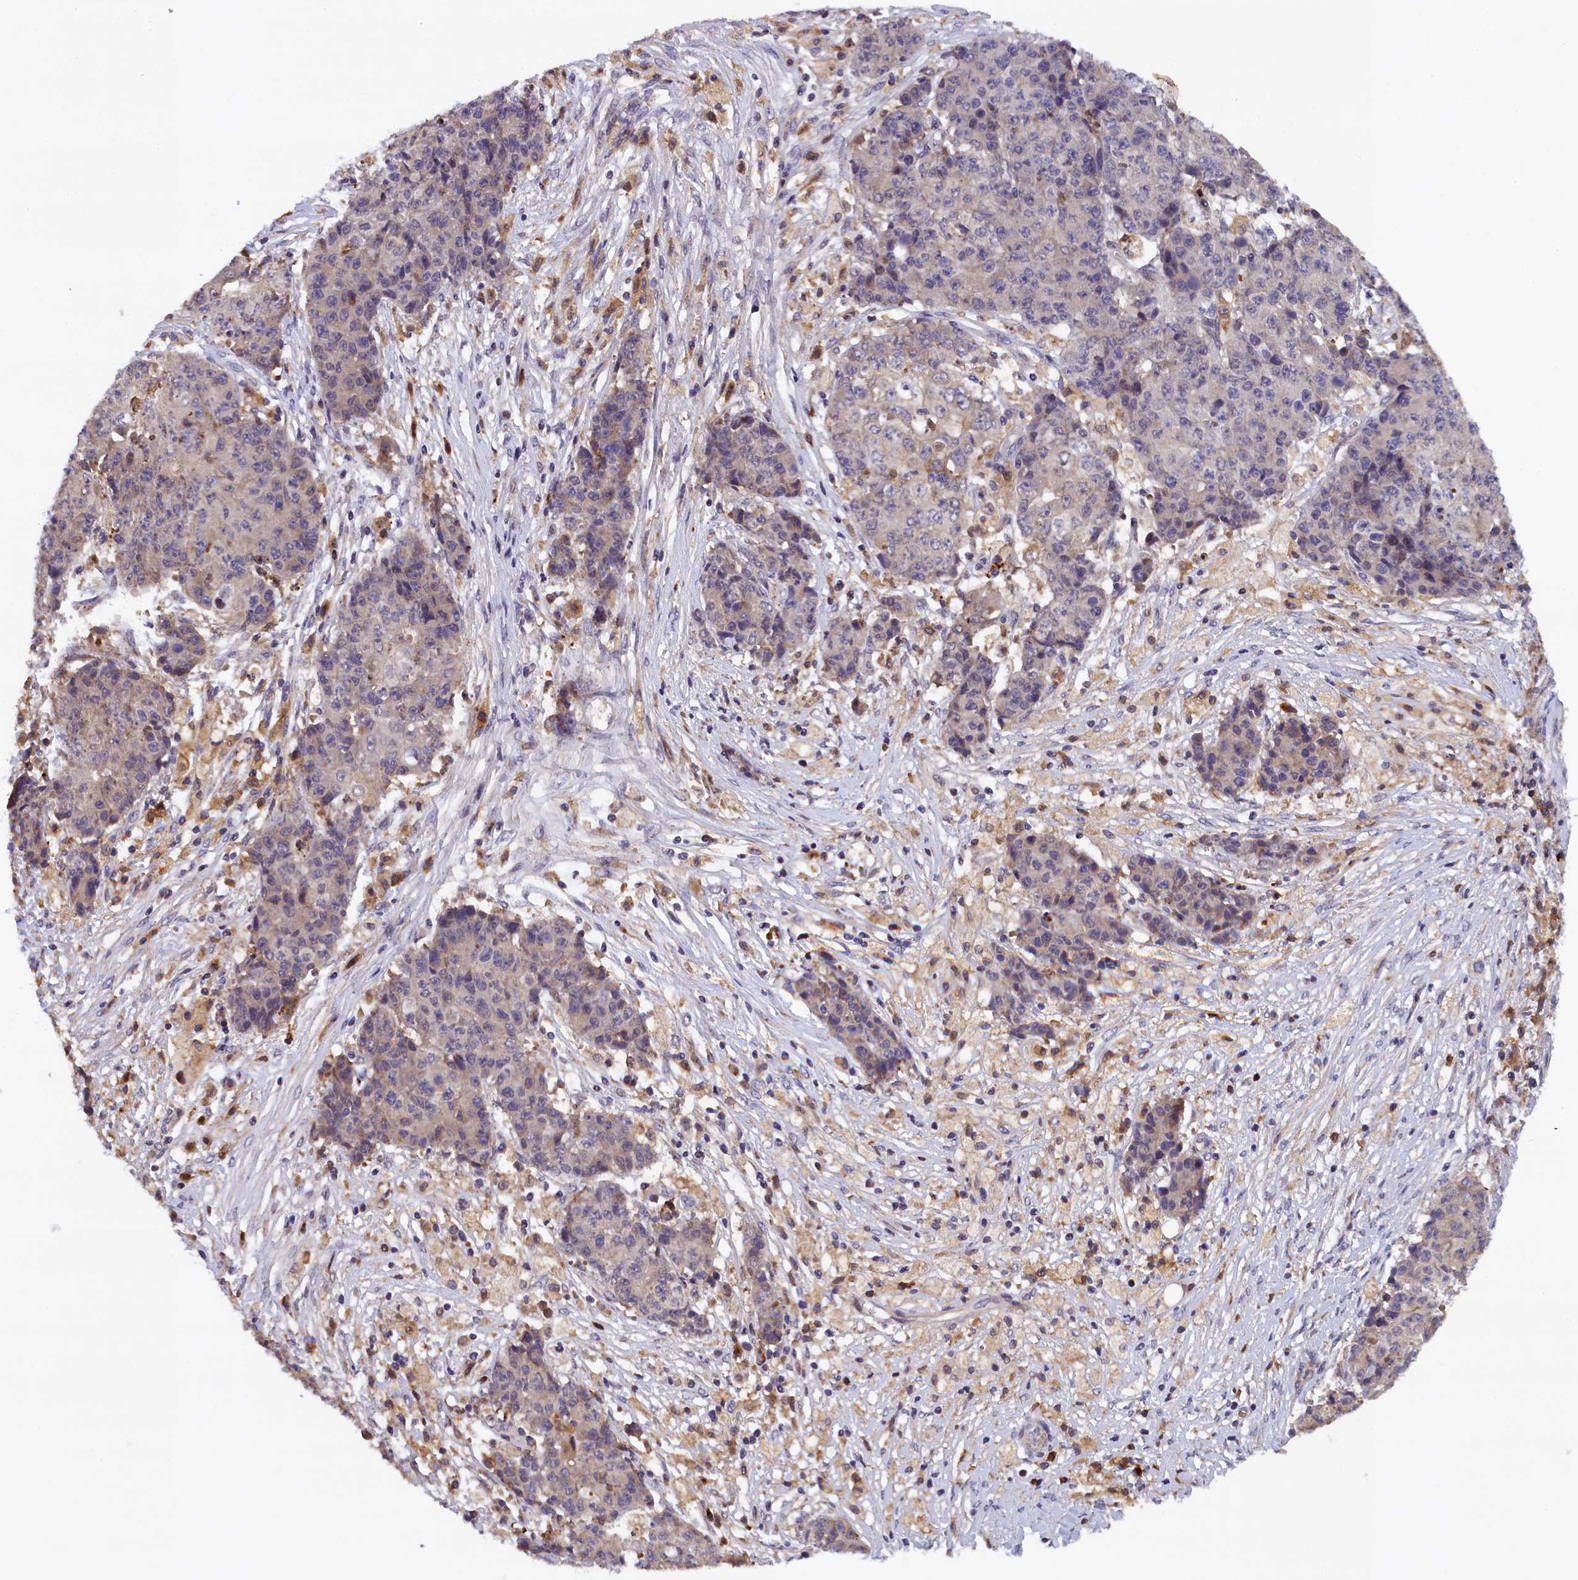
{"staining": {"intensity": "negative", "quantity": "none", "location": "none"}, "tissue": "ovarian cancer", "cell_type": "Tumor cells", "image_type": "cancer", "snomed": [{"axis": "morphology", "description": "Carcinoma, endometroid"}, {"axis": "topography", "description": "Ovary"}], "caption": "An image of ovarian endometroid carcinoma stained for a protein demonstrates no brown staining in tumor cells.", "gene": "NAIP", "patient": {"sex": "female", "age": 42}}